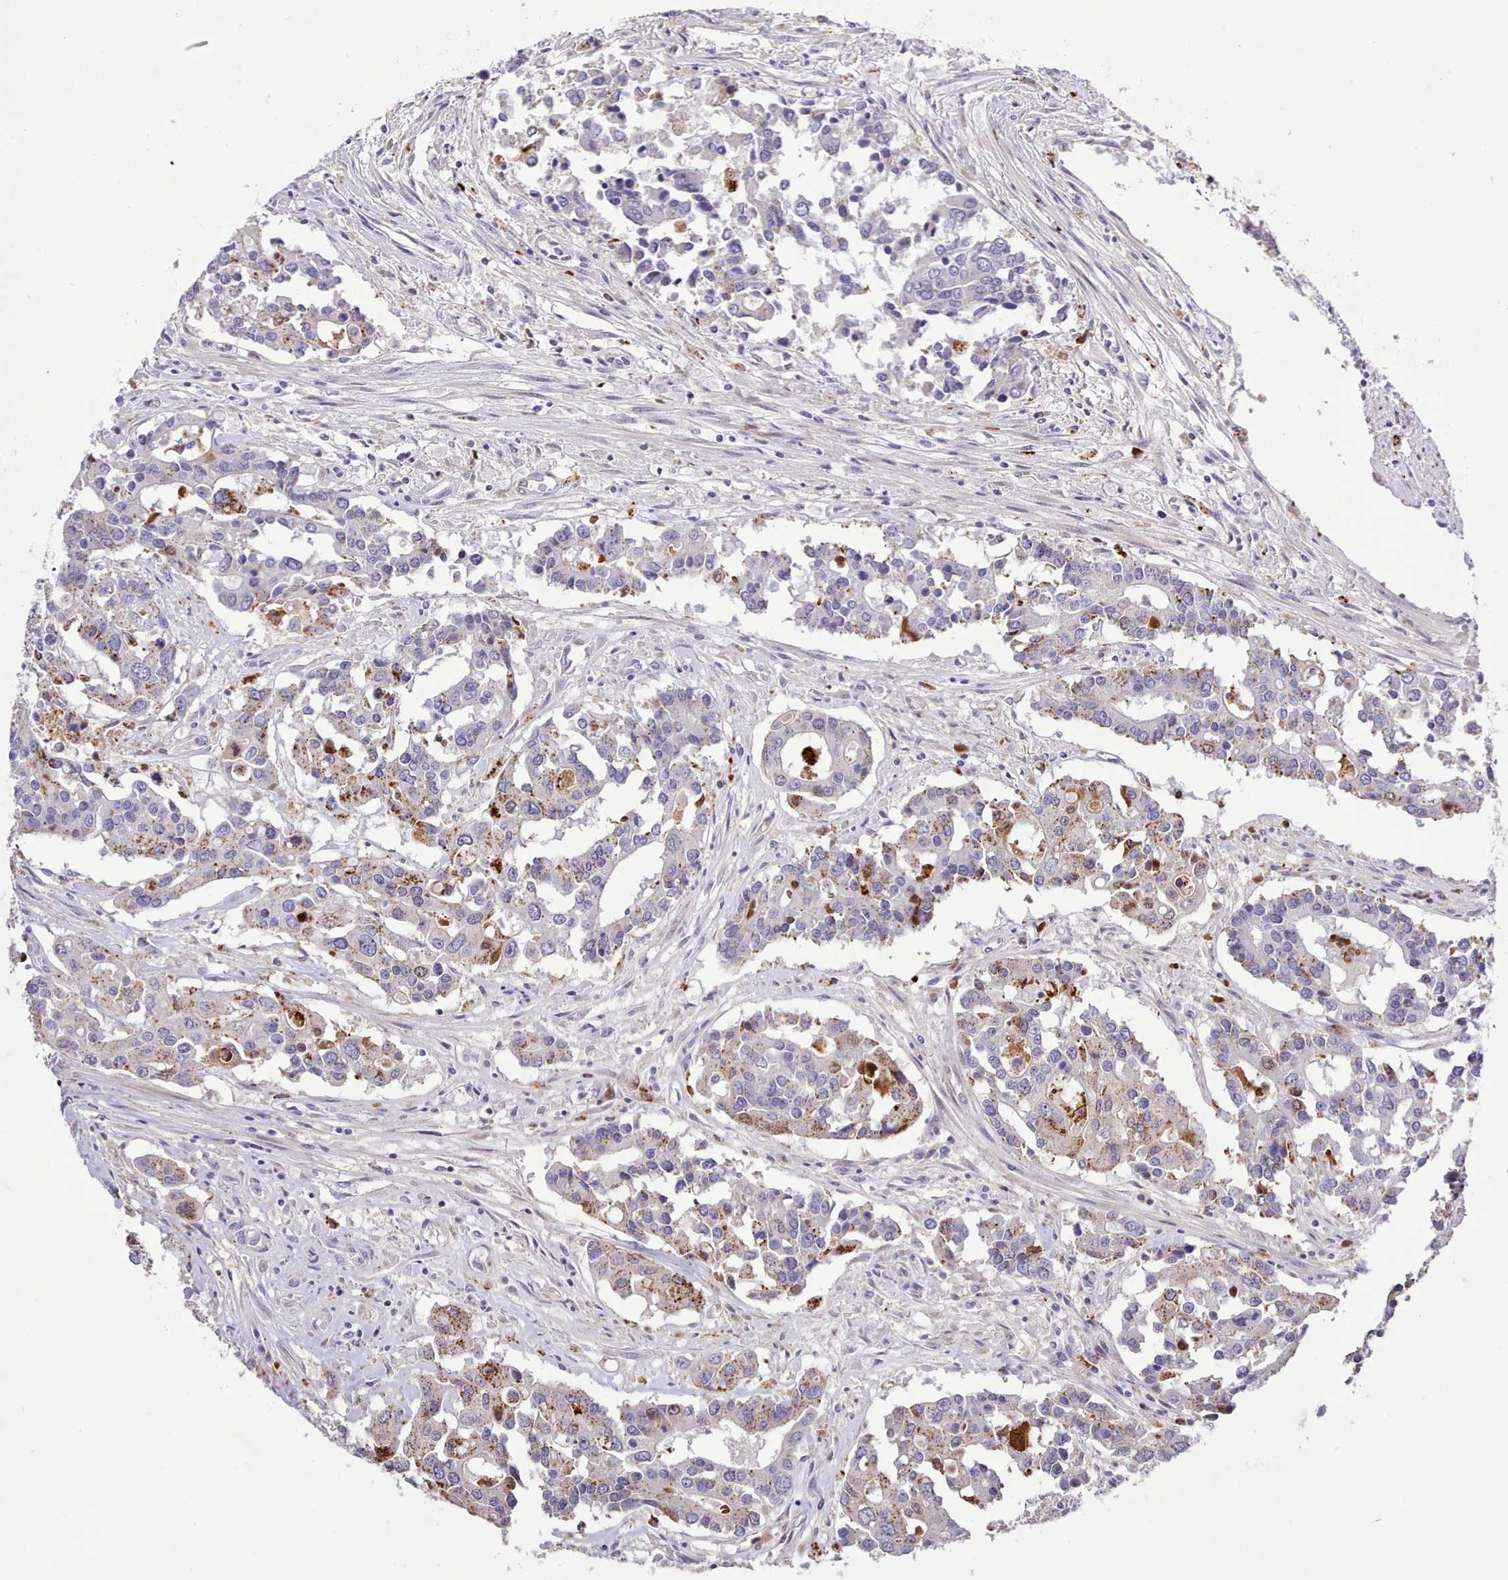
{"staining": {"intensity": "moderate", "quantity": "<25%", "location": "cytoplasmic/membranous"}, "tissue": "colorectal cancer", "cell_type": "Tumor cells", "image_type": "cancer", "snomed": [{"axis": "morphology", "description": "Adenocarcinoma, NOS"}, {"axis": "topography", "description": "Colon"}], "caption": "A high-resolution micrograph shows immunohistochemistry staining of colorectal adenocarcinoma, which displays moderate cytoplasmic/membranous expression in about <25% of tumor cells.", "gene": "SRD5A1", "patient": {"sex": "male", "age": 77}}